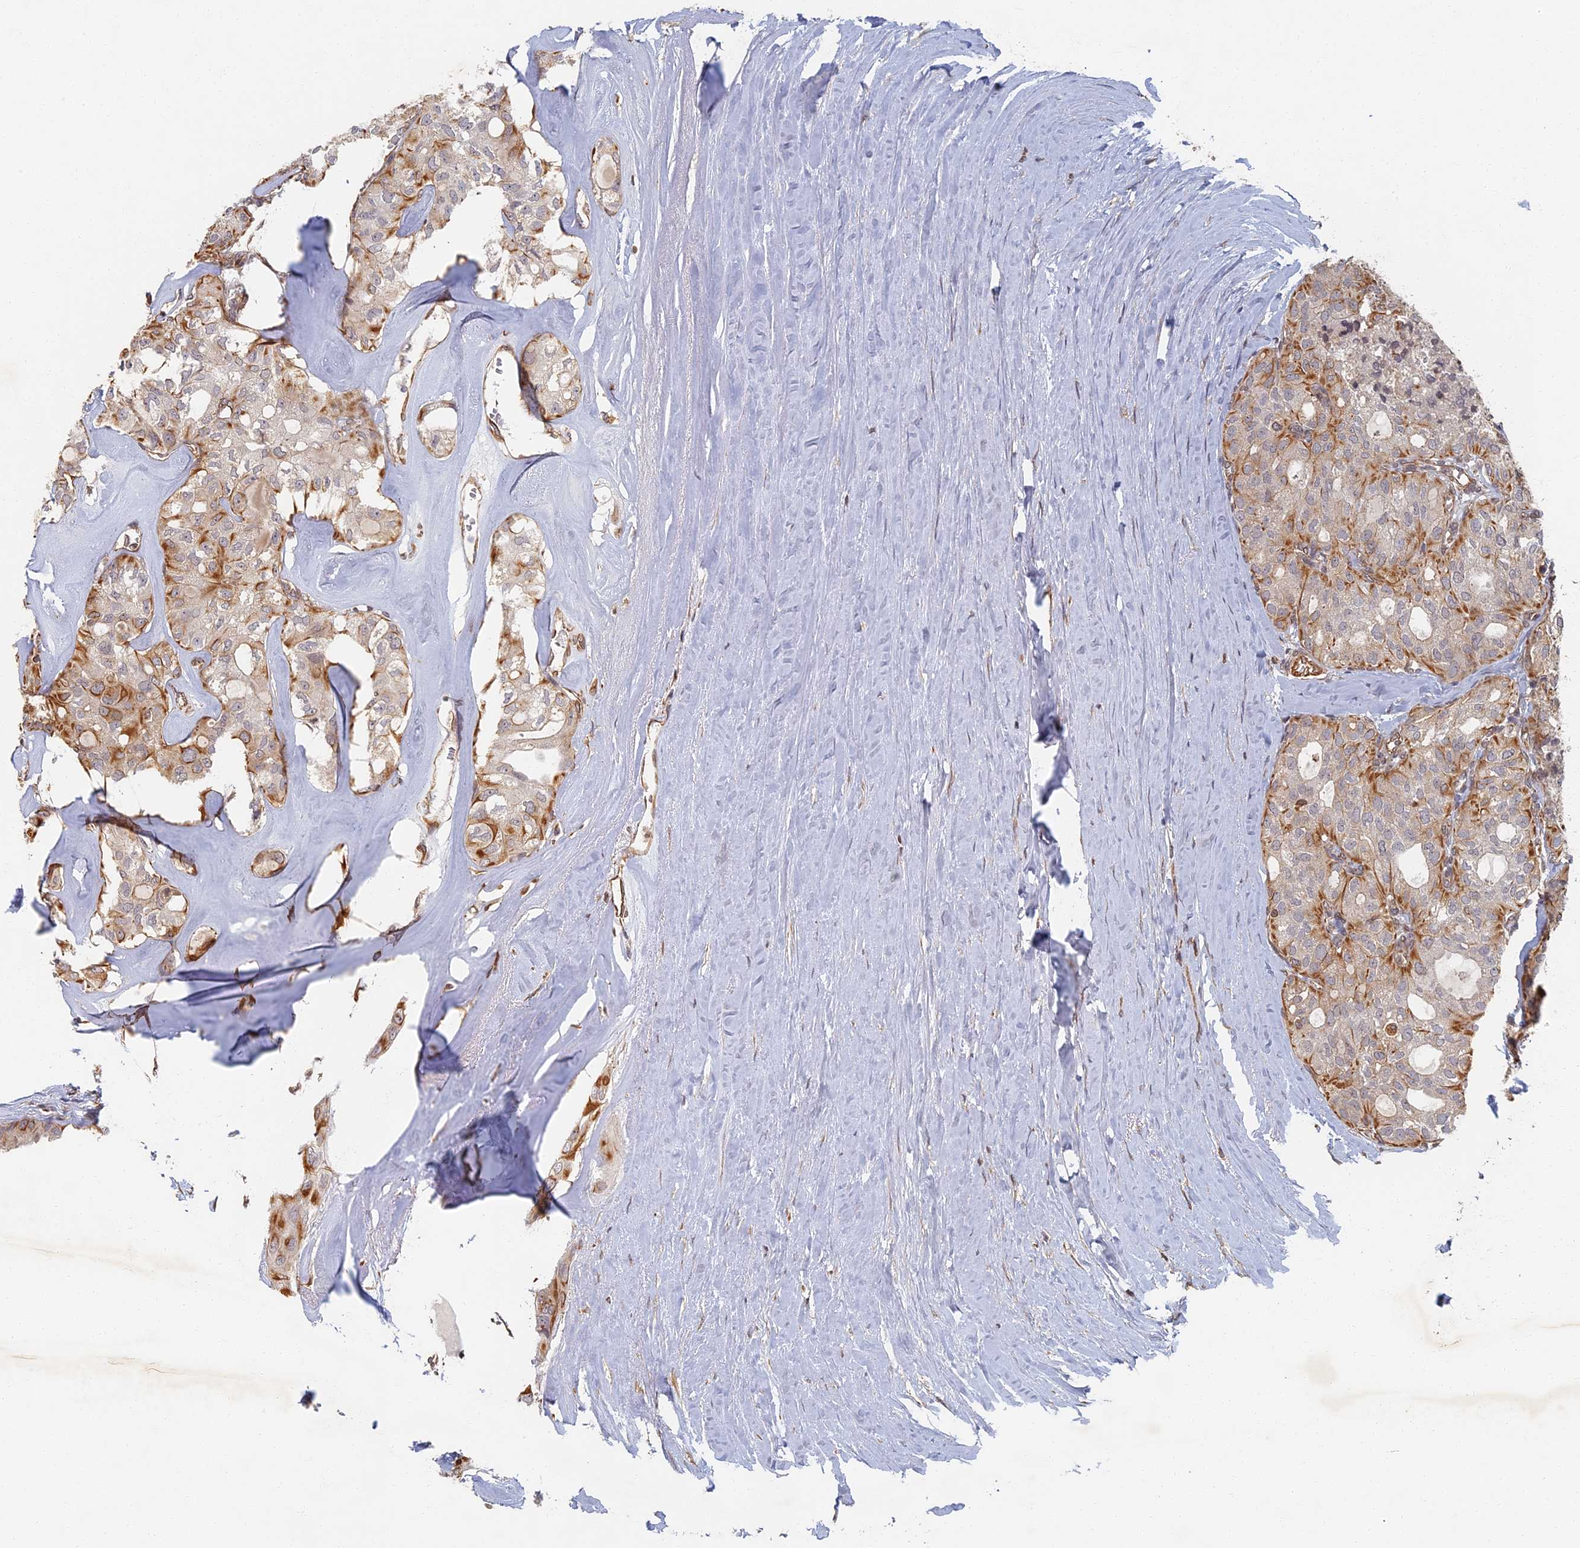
{"staining": {"intensity": "moderate", "quantity": "25%-75%", "location": "cytoplasmic/membranous"}, "tissue": "thyroid cancer", "cell_type": "Tumor cells", "image_type": "cancer", "snomed": [{"axis": "morphology", "description": "Follicular adenoma carcinoma, NOS"}, {"axis": "topography", "description": "Thyroid gland"}], "caption": "Immunohistochemistry (IHC) micrograph of neoplastic tissue: human thyroid follicular adenoma carcinoma stained using immunohistochemistry shows medium levels of moderate protein expression localized specifically in the cytoplasmic/membranous of tumor cells, appearing as a cytoplasmic/membranous brown color.", "gene": "ABCB10", "patient": {"sex": "male", "age": 75}}